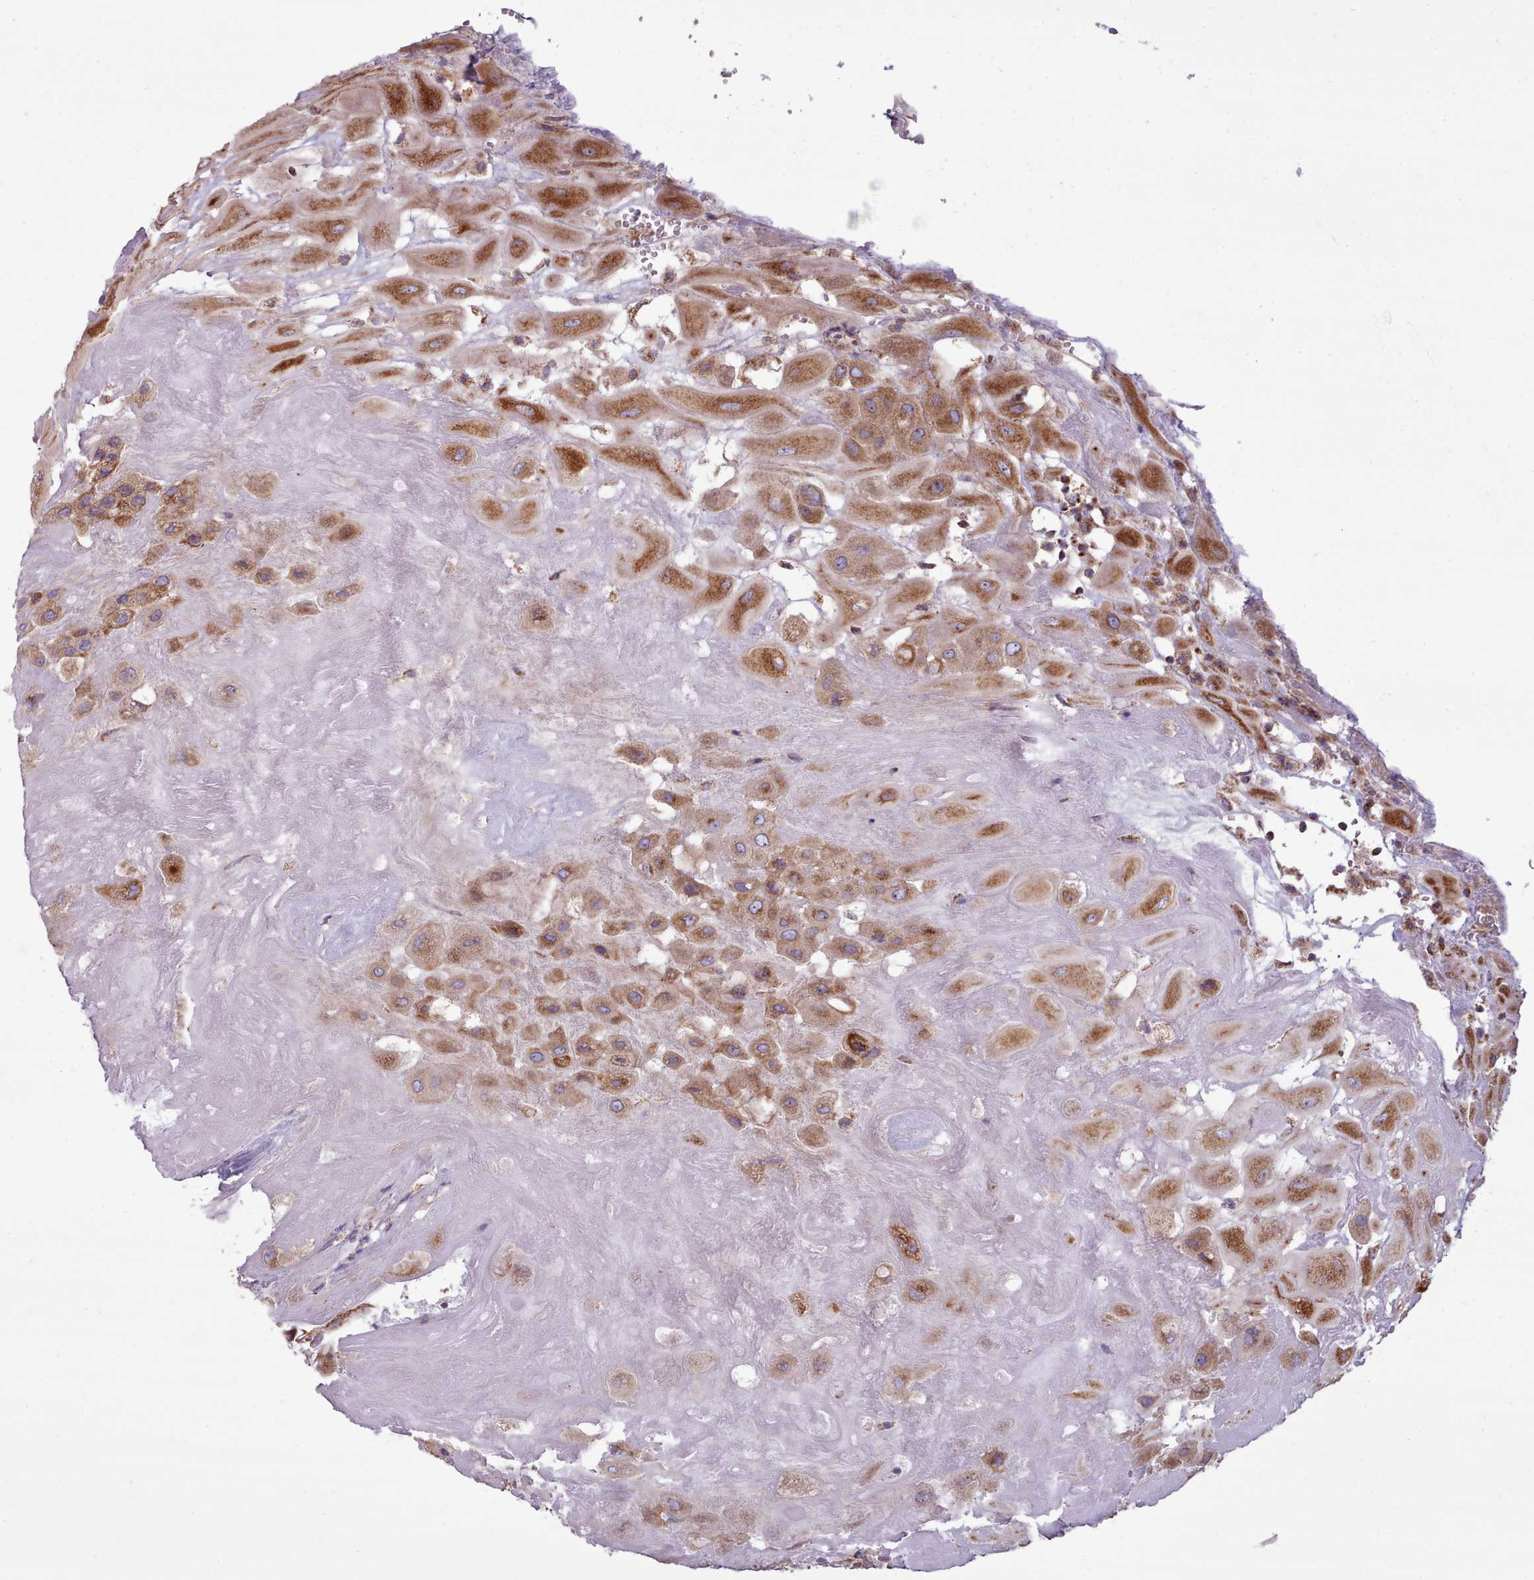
{"staining": {"intensity": "moderate", "quantity": ">75%", "location": "cytoplasmic/membranous"}, "tissue": "placenta", "cell_type": "Decidual cells", "image_type": "normal", "snomed": [{"axis": "morphology", "description": "Normal tissue, NOS"}, {"axis": "topography", "description": "Placenta"}], "caption": "Protein staining by immunohistochemistry (IHC) exhibits moderate cytoplasmic/membranous positivity in approximately >75% of decidual cells in normal placenta. Immunohistochemistry stains the protein of interest in brown and the nuclei are stained blue.", "gene": "SRP54", "patient": {"sex": "female", "age": 32}}